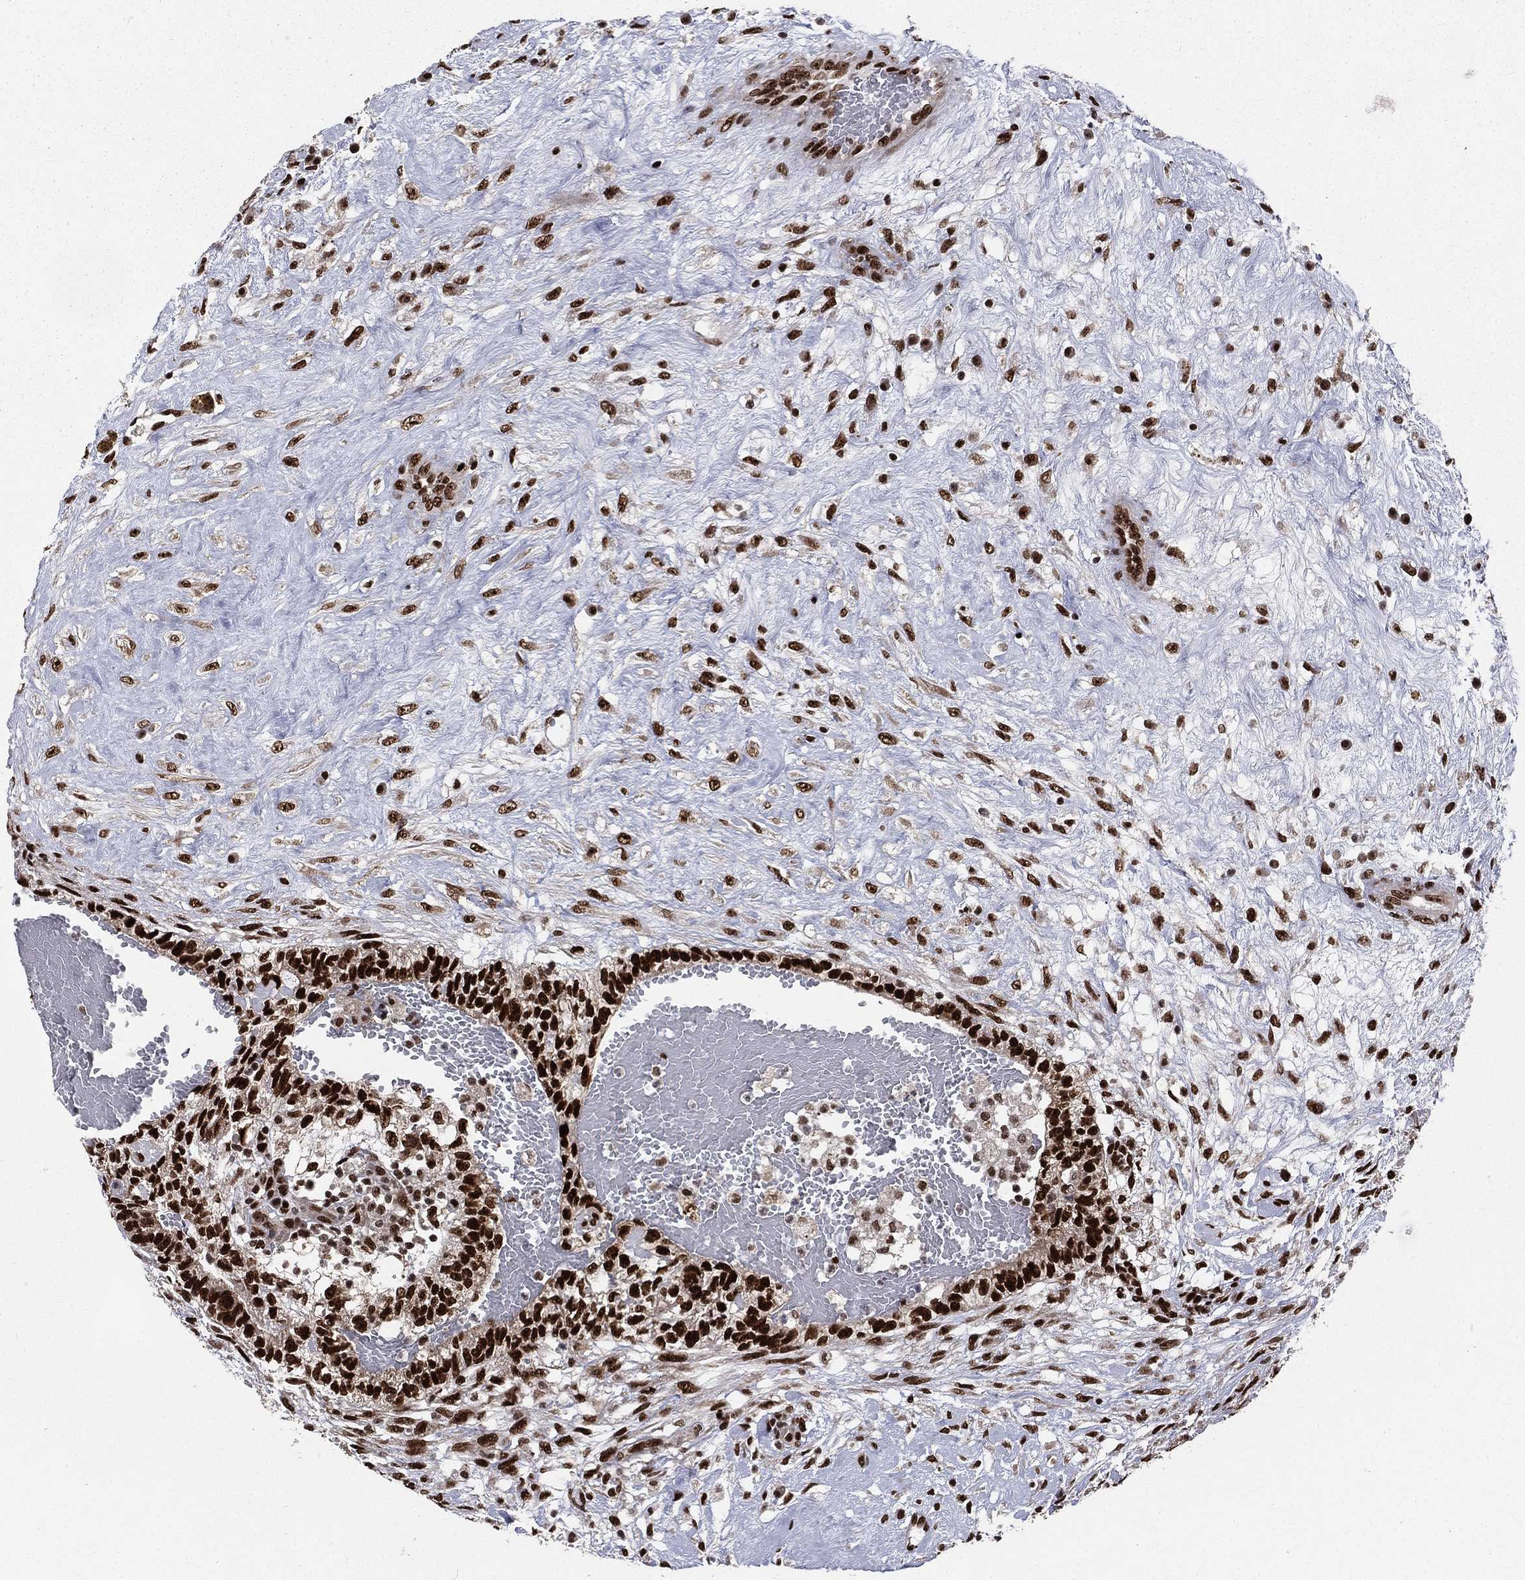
{"staining": {"intensity": "strong", "quantity": ">75%", "location": "nuclear"}, "tissue": "testis cancer", "cell_type": "Tumor cells", "image_type": "cancer", "snomed": [{"axis": "morphology", "description": "Normal tissue, NOS"}, {"axis": "morphology", "description": "Carcinoma, Embryonal, NOS"}, {"axis": "topography", "description": "Testis"}, {"axis": "topography", "description": "Epididymis"}], "caption": "Brown immunohistochemical staining in human embryonal carcinoma (testis) displays strong nuclear staining in approximately >75% of tumor cells.", "gene": "POLB", "patient": {"sex": "male", "age": 32}}